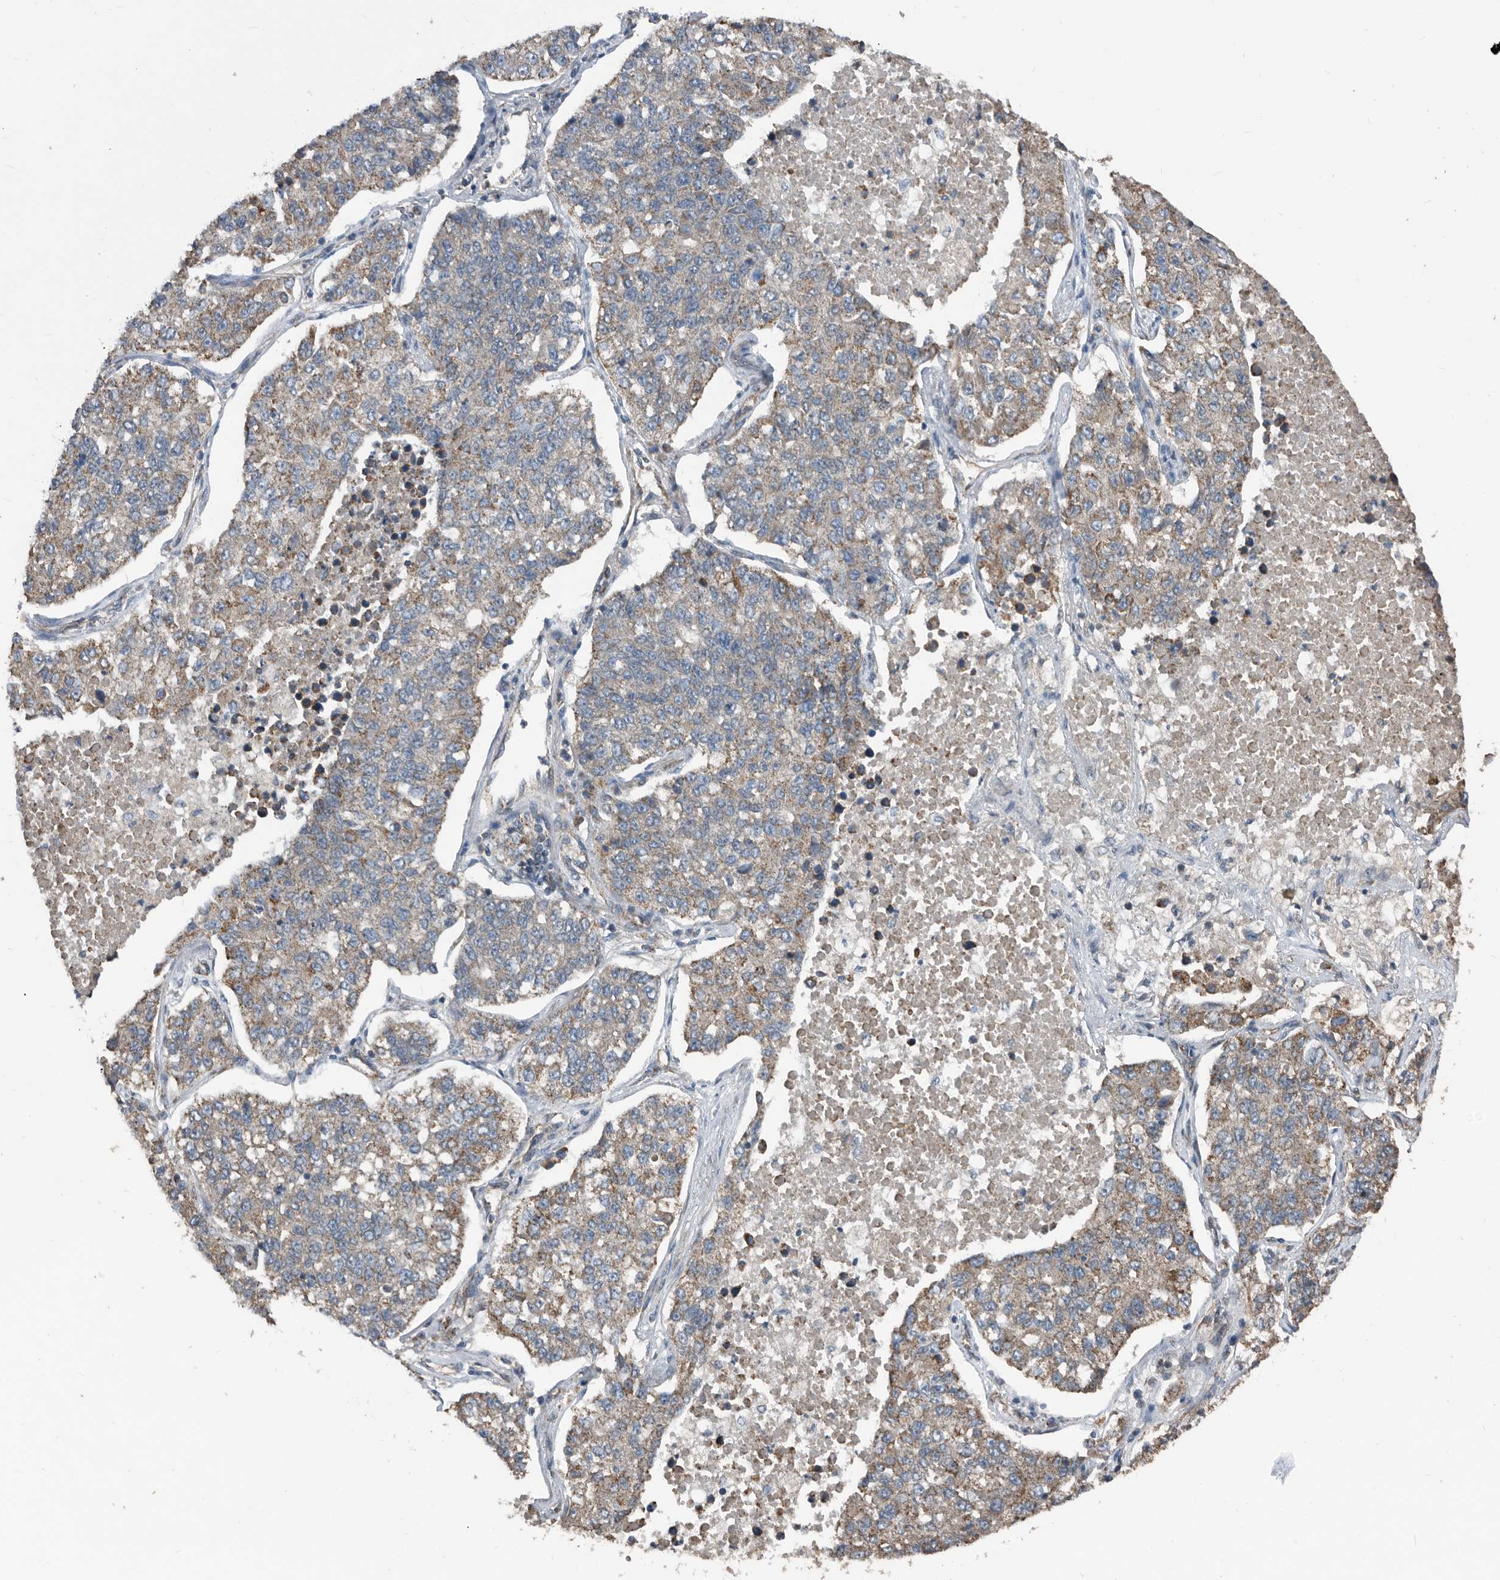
{"staining": {"intensity": "moderate", "quantity": ">75%", "location": "cytoplasmic/membranous"}, "tissue": "lung cancer", "cell_type": "Tumor cells", "image_type": "cancer", "snomed": [{"axis": "morphology", "description": "Adenocarcinoma, NOS"}, {"axis": "topography", "description": "Lung"}], "caption": "Lung adenocarcinoma was stained to show a protein in brown. There is medium levels of moderate cytoplasmic/membranous positivity in approximately >75% of tumor cells.", "gene": "AFAP1", "patient": {"sex": "male", "age": 49}}